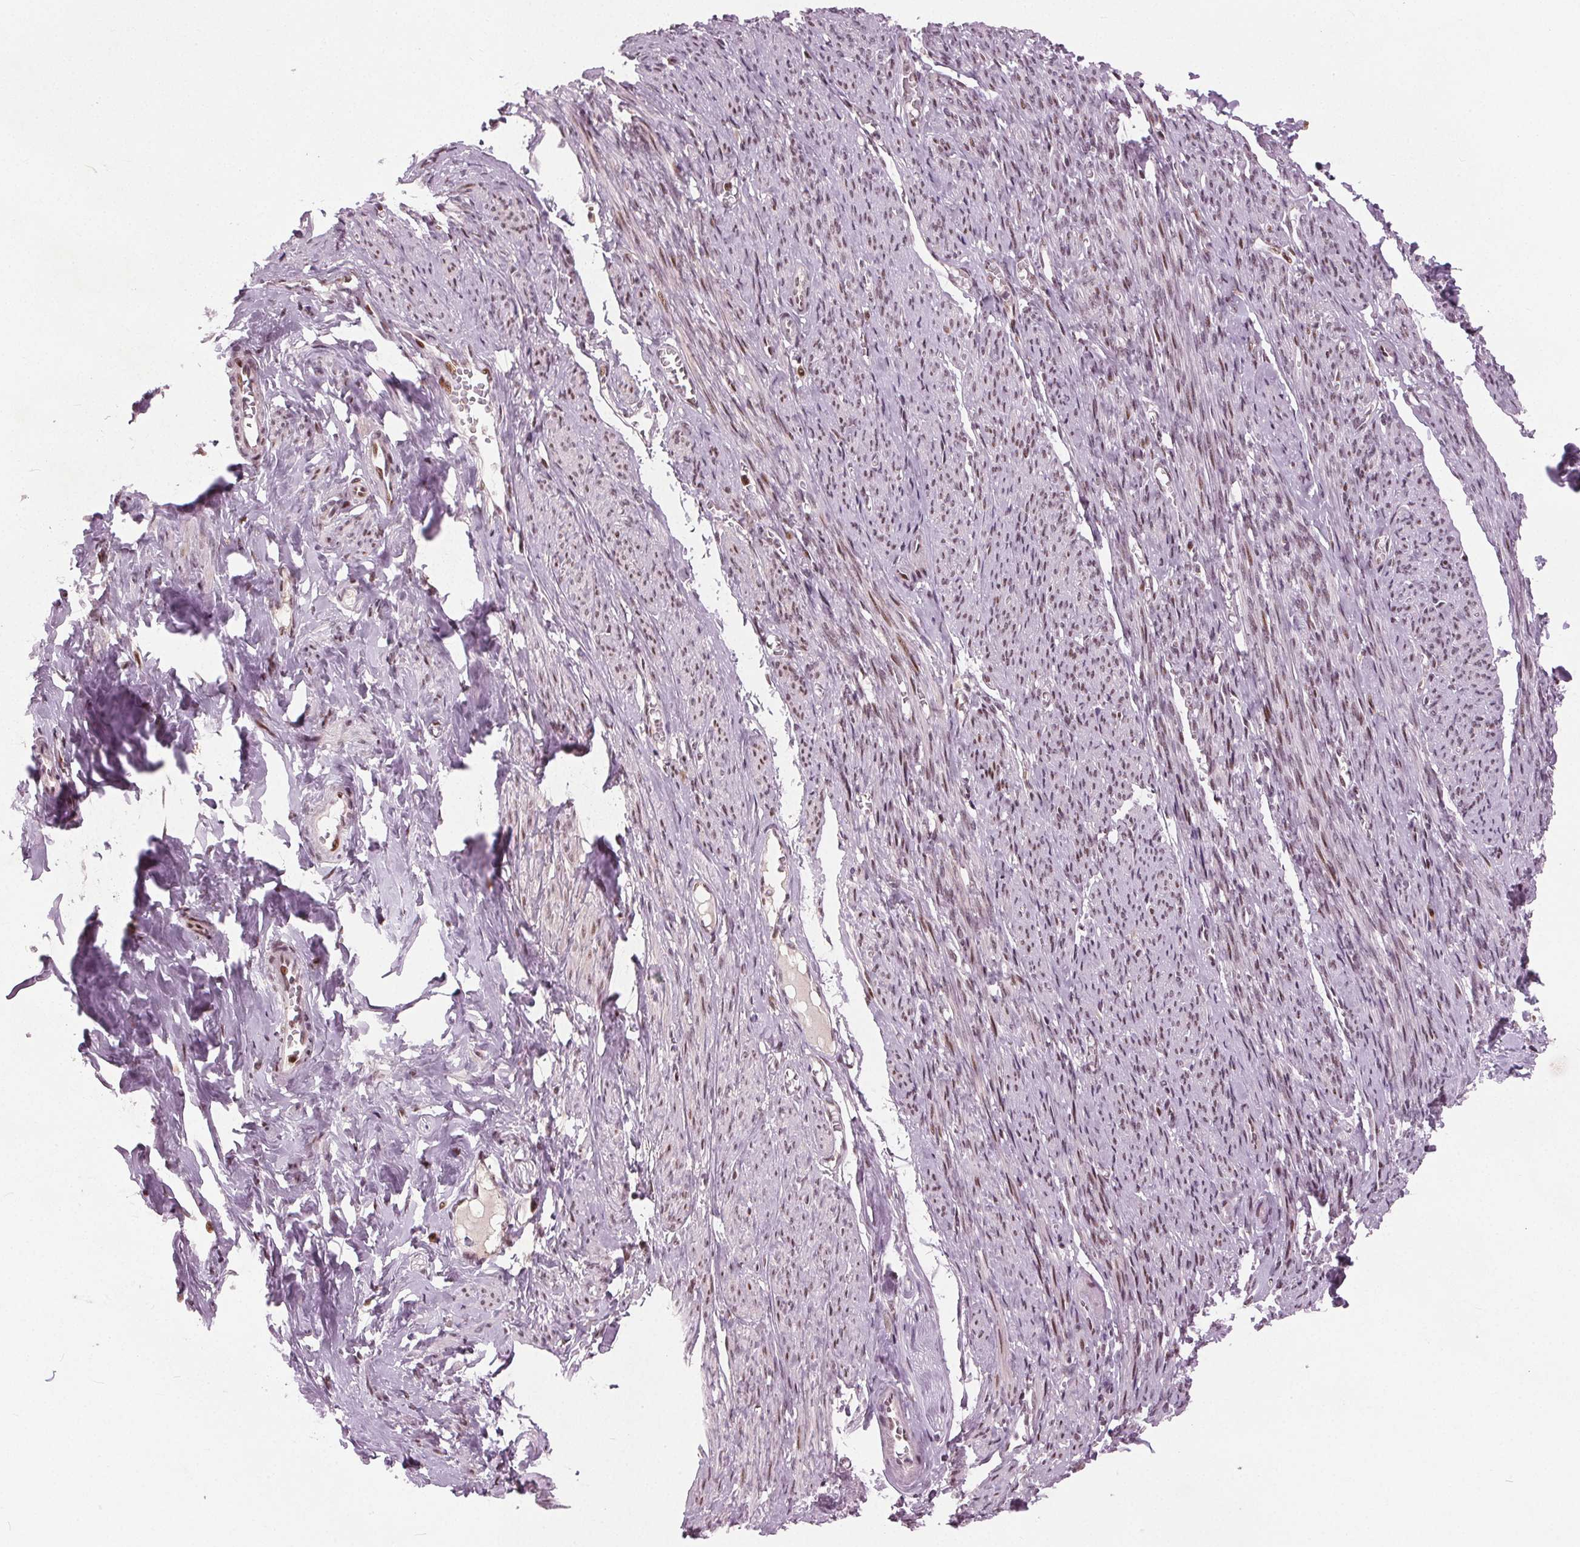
{"staining": {"intensity": "moderate", "quantity": ">75%", "location": "nuclear"}, "tissue": "smooth muscle", "cell_type": "Smooth muscle cells", "image_type": "normal", "snomed": [{"axis": "morphology", "description": "Normal tissue, NOS"}, {"axis": "topography", "description": "Smooth muscle"}], "caption": "IHC (DAB) staining of normal human smooth muscle exhibits moderate nuclear protein staining in approximately >75% of smooth muscle cells. (Stains: DAB (3,3'-diaminobenzidine) in brown, nuclei in blue, Microscopy: brightfield microscopy at high magnification).", "gene": "TTC34", "patient": {"sex": "female", "age": 65}}